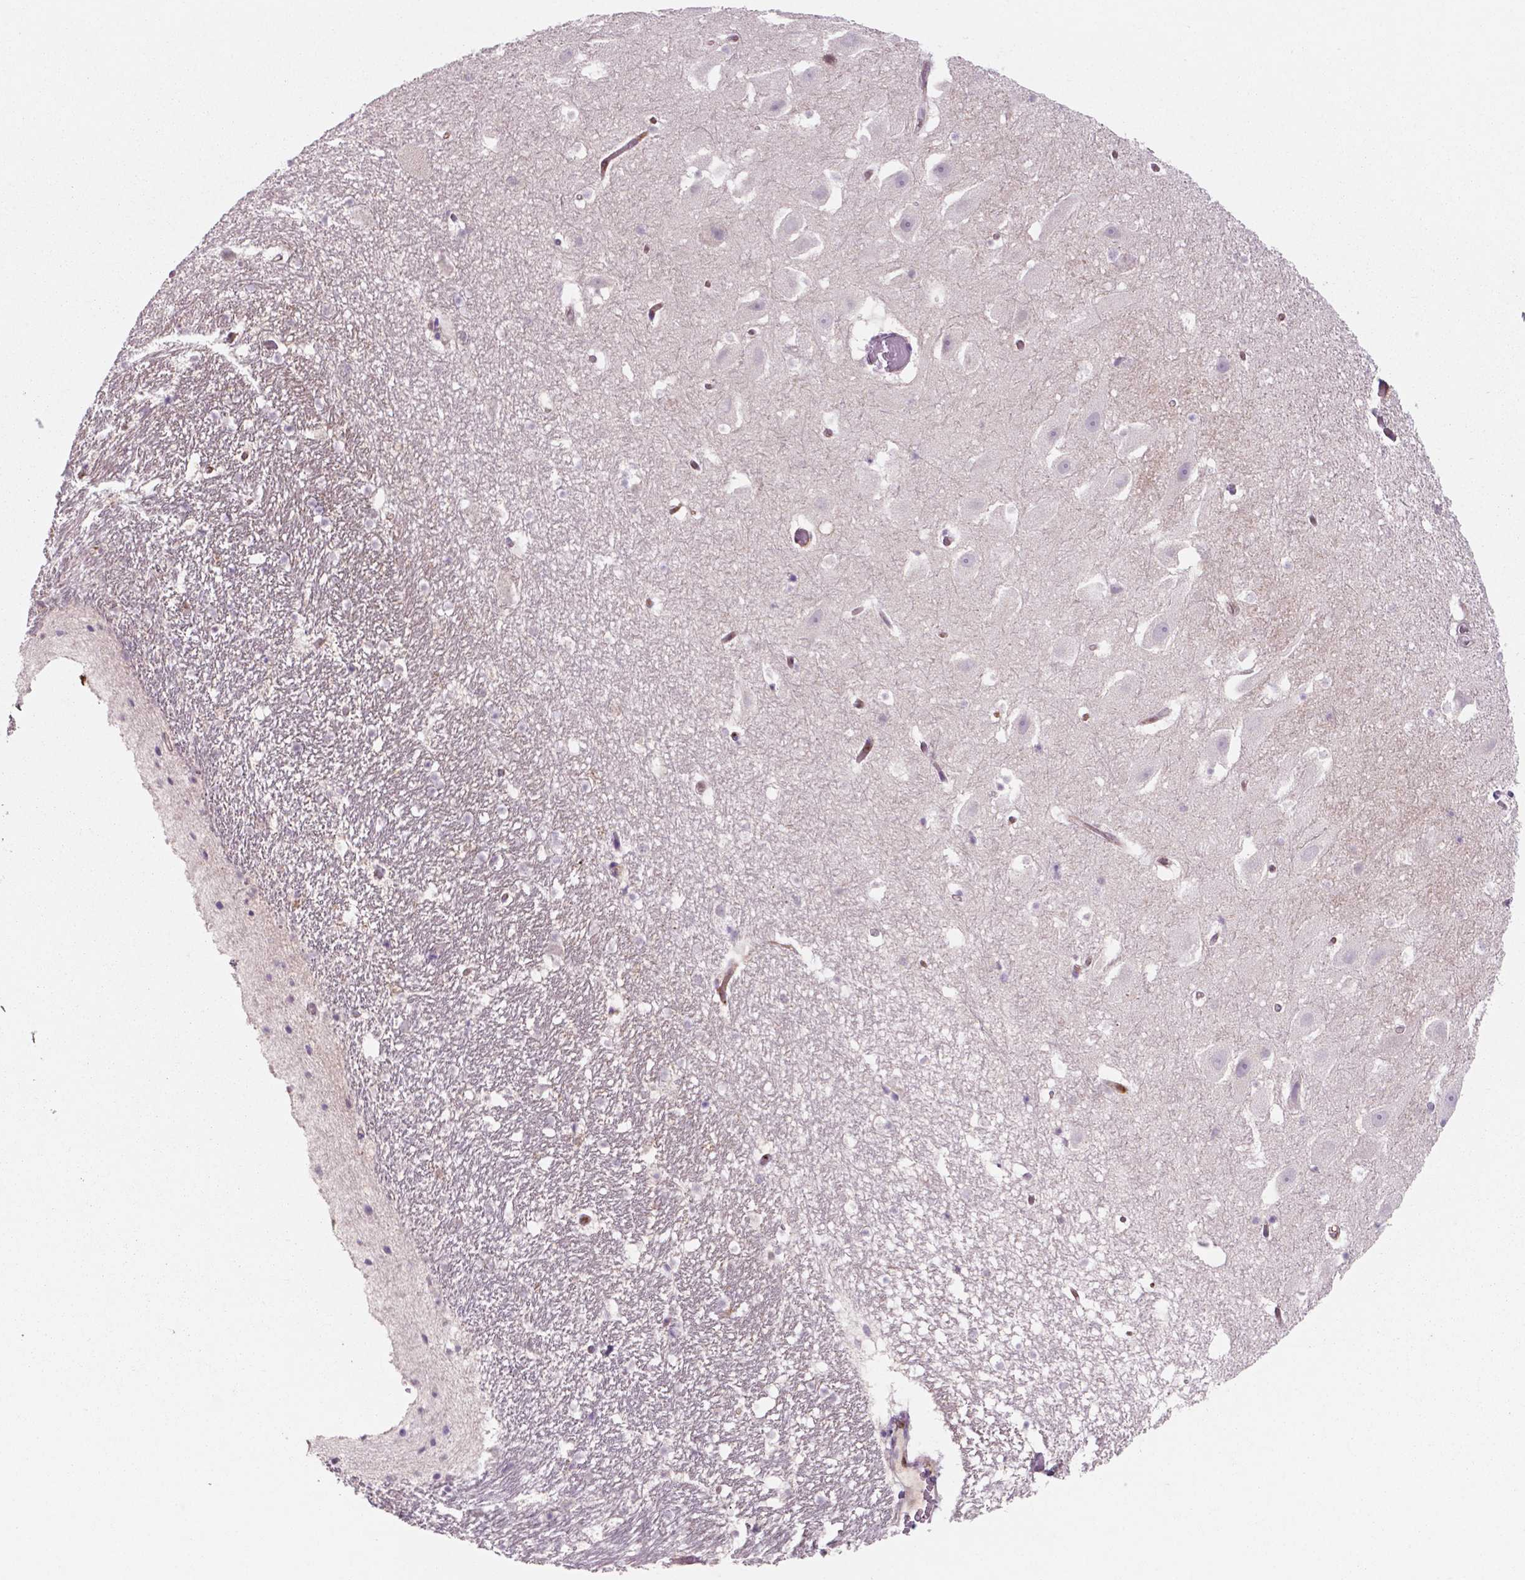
{"staining": {"intensity": "negative", "quantity": "none", "location": "none"}, "tissue": "hippocampus", "cell_type": "Glial cells", "image_type": "normal", "snomed": [{"axis": "morphology", "description": "Normal tissue, NOS"}, {"axis": "topography", "description": "Hippocampus"}], "caption": "An image of hippocampus stained for a protein reveals no brown staining in glial cells.", "gene": "LDHA", "patient": {"sex": "male", "age": 26}}